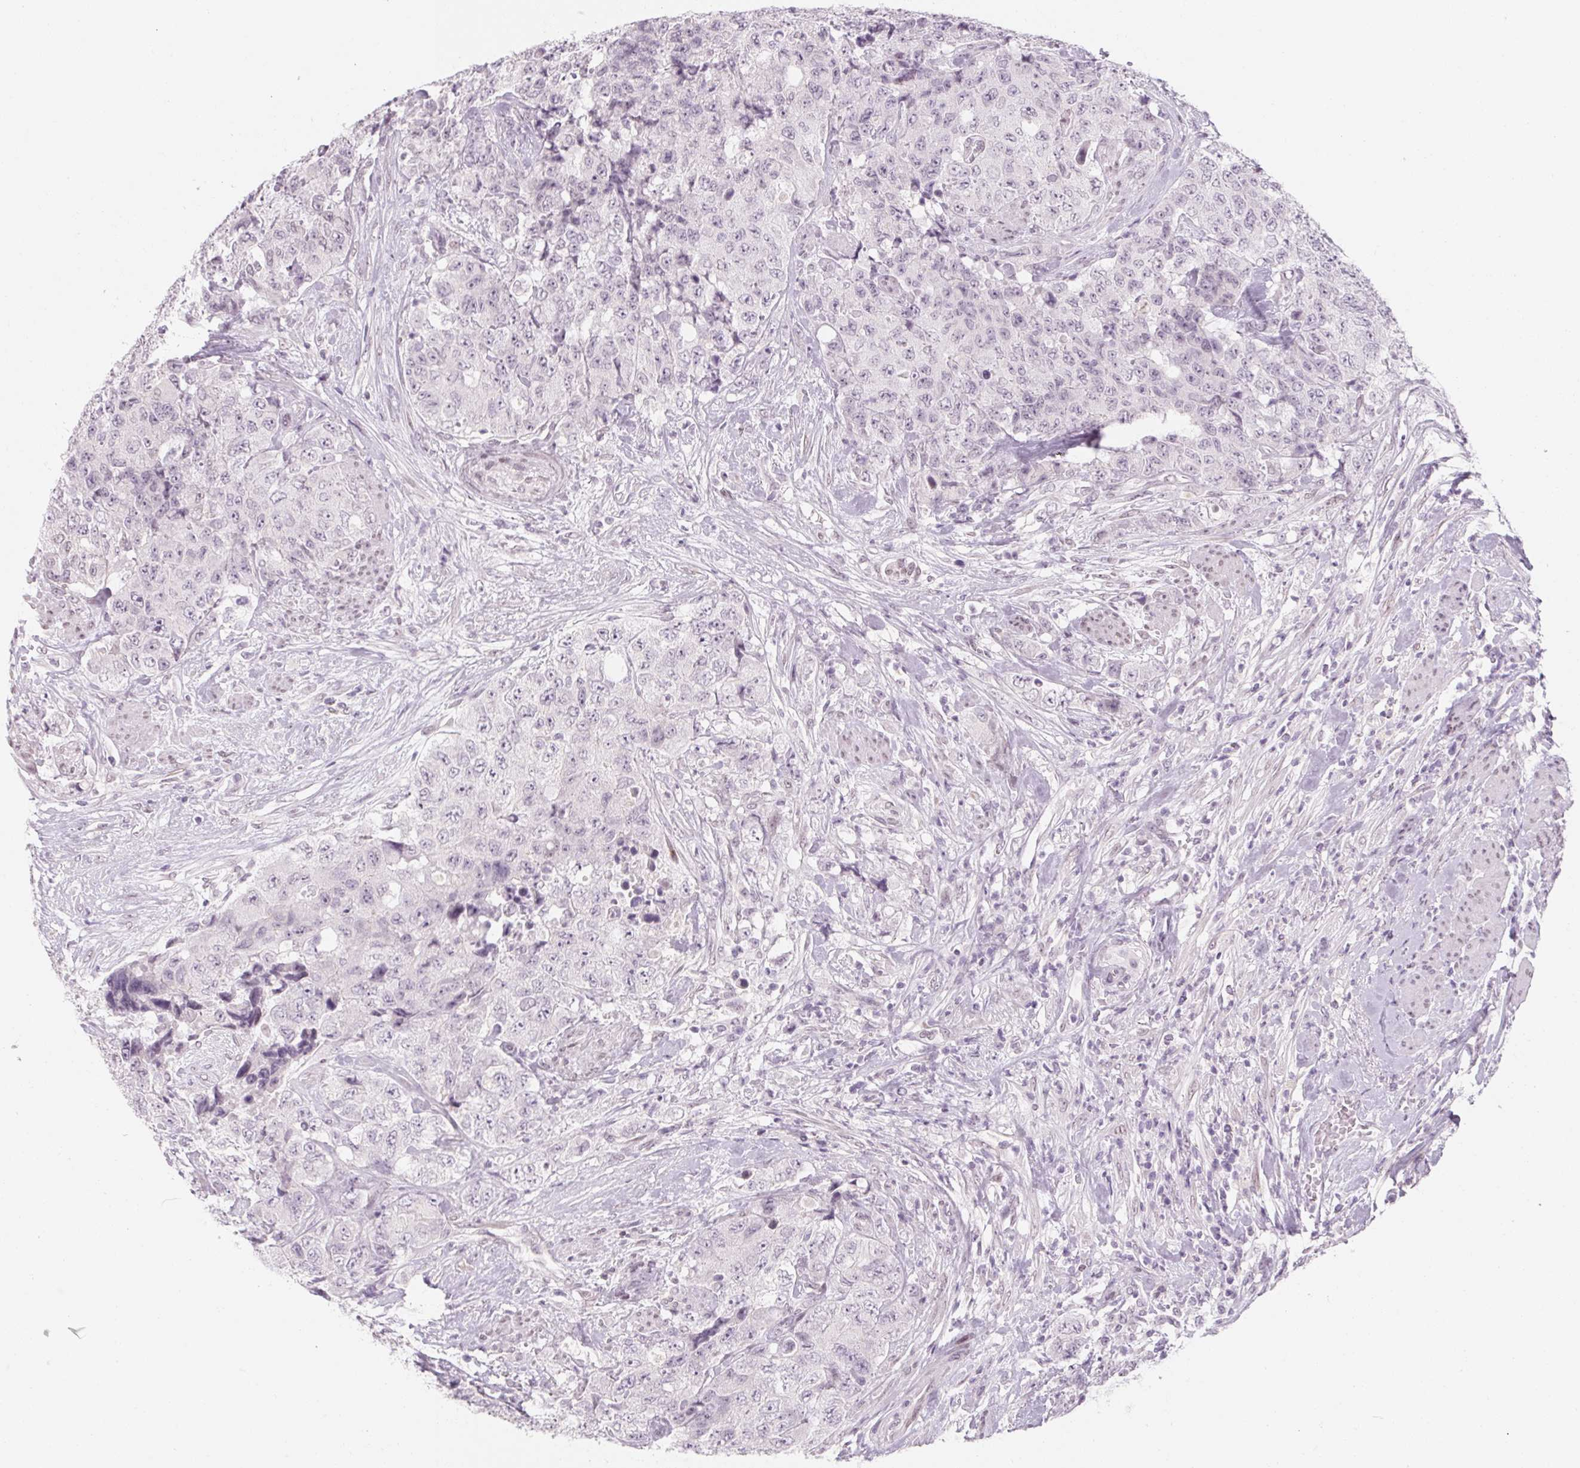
{"staining": {"intensity": "negative", "quantity": "none", "location": "none"}, "tissue": "urothelial cancer", "cell_type": "Tumor cells", "image_type": "cancer", "snomed": [{"axis": "morphology", "description": "Urothelial carcinoma, High grade"}, {"axis": "topography", "description": "Urinary bladder"}], "caption": "Photomicrograph shows no significant protein expression in tumor cells of urothelial carcinoma (high-grade). (Stains: DAB (3,3'-diaminobenzidine) immunohistochemistry (IHC) with hematoxylin counter stain, Microscopy: brightfield microscopy at high magnification).", "gene": "KCNQ2", "patient": {"sex": "female", "age": 78}}